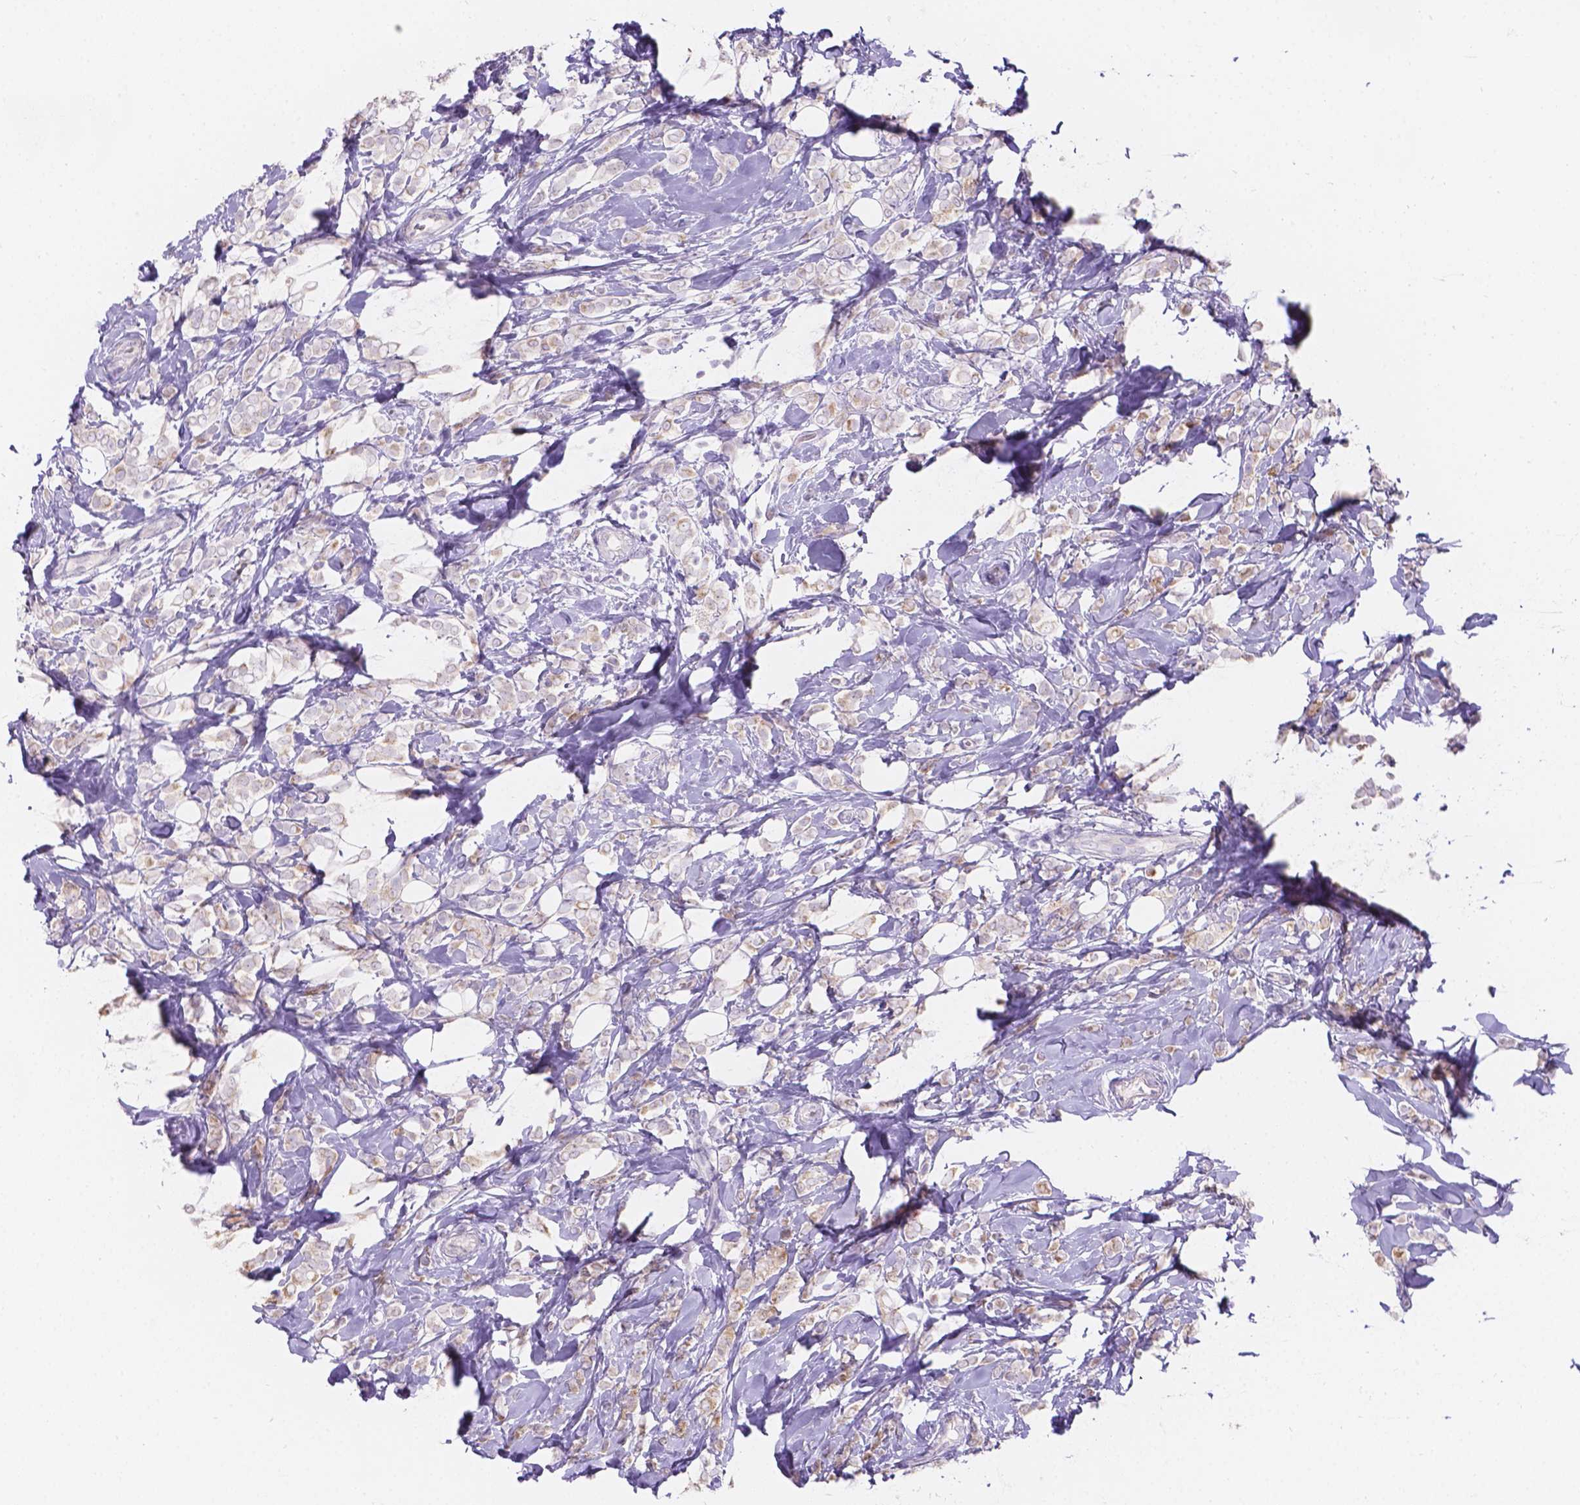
{"staining": {"intensity": "weak", "quantity": "<25%", "location": "cytoplasmic/membranous"}, "tissue": "breast cancer", "cell_type": "Tumor cells", "image_type": "cancer", "snomed": [{"axis": "morphology", "description": "Lobular carcinoma"}, {"axis": "topography", "description": "Breast"}], "caption": "Breast cancer (lobular carcinoma) was stained to show a protein in brown. There is no significant positivity in tumor cells.", "gene": "HTN3", "patient": {"sex": "female", "age": 49}}